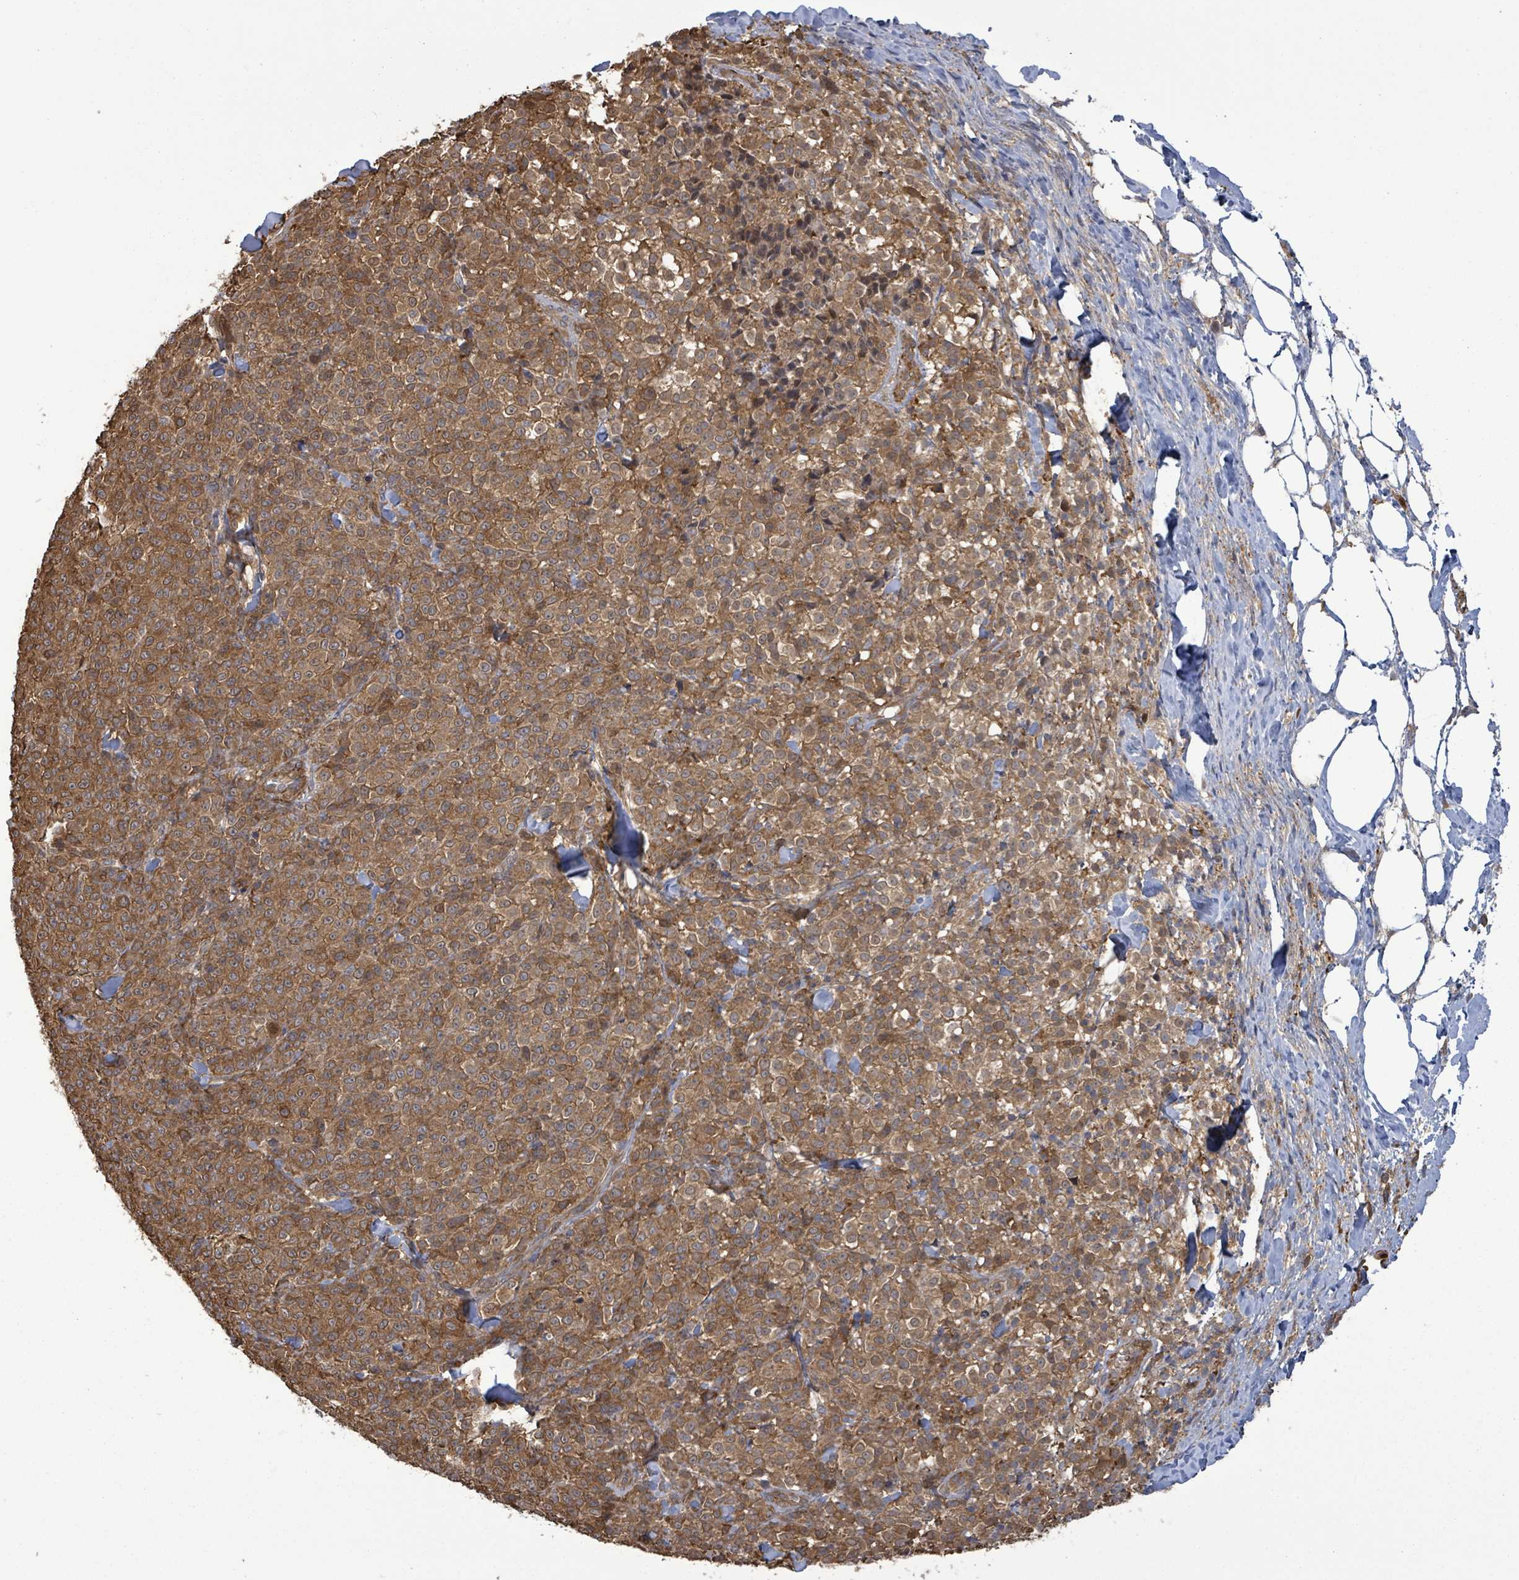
{"staining": {"intensity": "moderate", "quantity": ">75%", "location": "cytoplasmic/membranous"}, "tissue": "melanoma", "cell_type": "Tumor cells", "image_type": "cancer", "snomed": [{"axis": "morphology", "description": "Normal tissue, NOS"}, {"axis": "morphology", "description": "Malignant melanoma, NOS"}, {"axis": "topography", "description": "Skin"}], "caption": "Immunohistochemistry (IHC) image of neoplastic tissue: human melanoma stained using IHC exhibits medium levels of moderate protein expression localized specifically in the cytoplasmic/membranous of tumor cells, appearing as a cytoplasmic/membranous brown color.", "gene": "MAP3K6", "patient": {"sex": "female", "age": 34}}